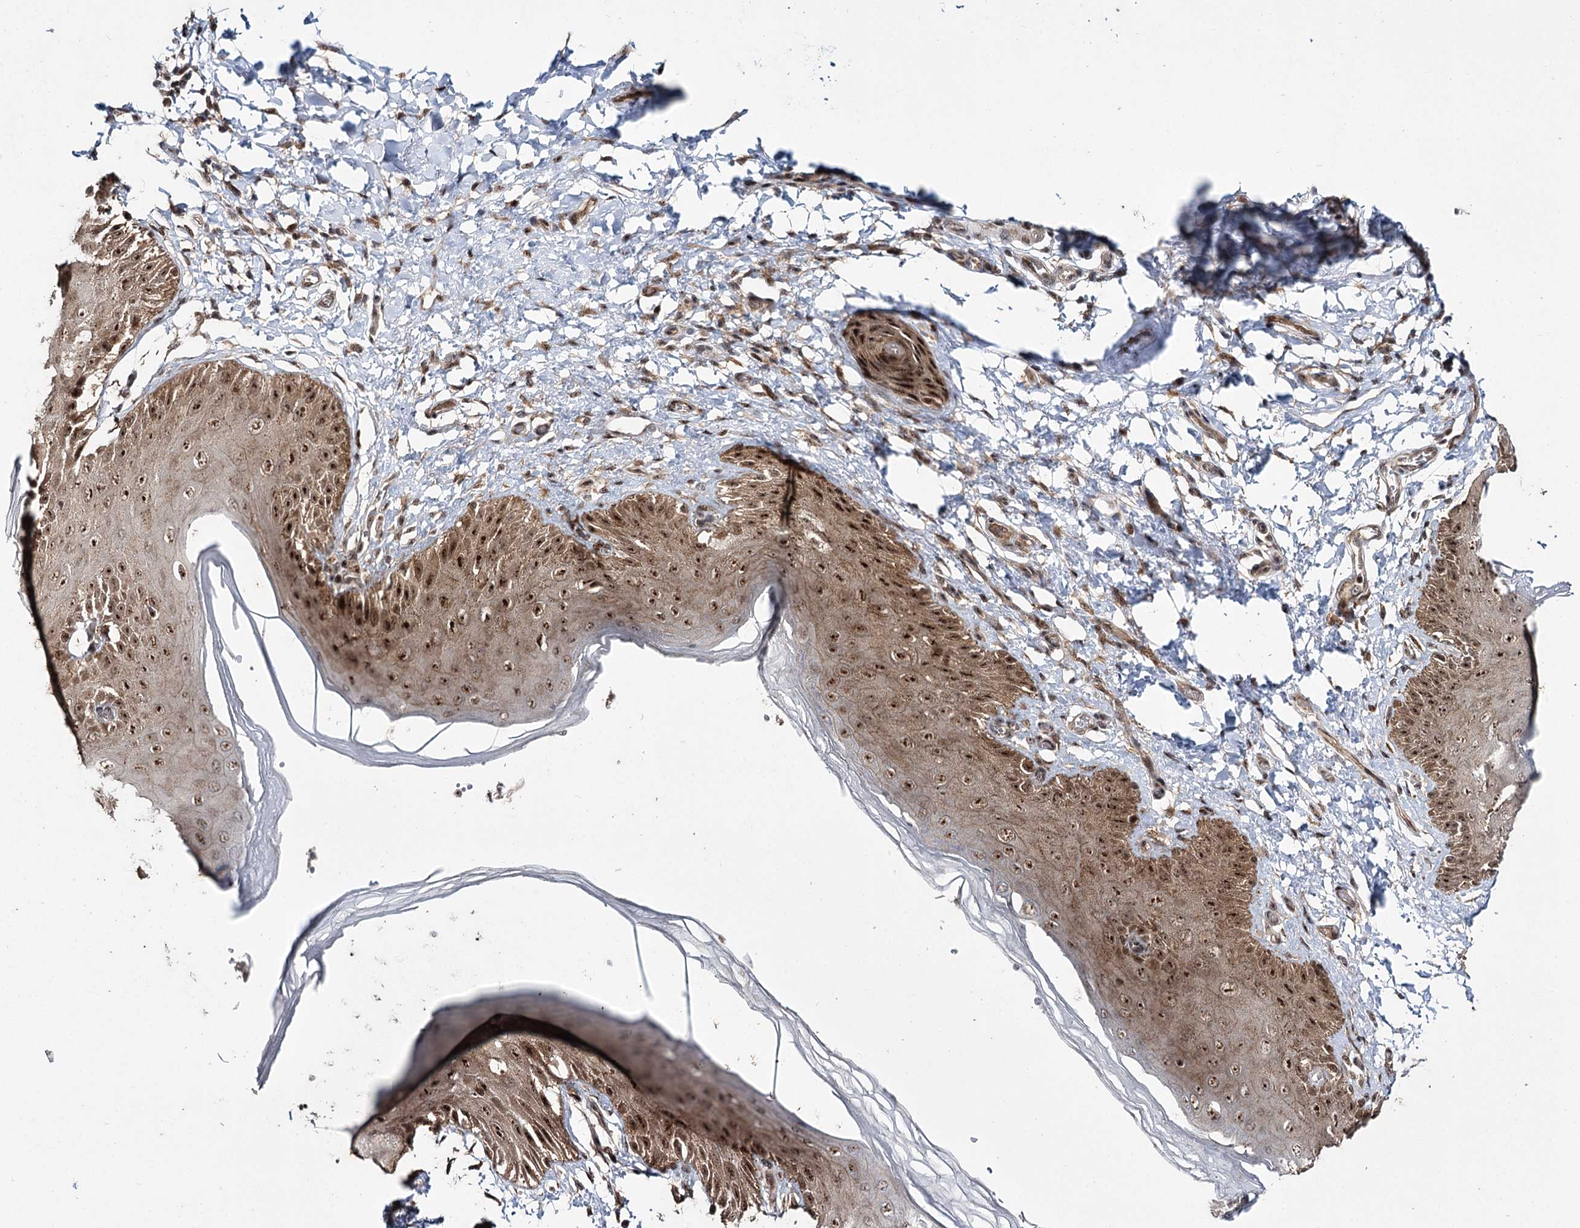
{"staining": {"intensity": "strong", "quantity": ">75%", "location": "cytoplasmic/membranous,nuclear"}, "tissue": "skin", "cell_type": "Epidermal cells", "image_type": "normal", "snomed": [{"axis": "morphology", "description": "Normal tissue, NOS"}, {"axis": "topography", "description": "Anal"}], "caption": "Immunohistochemical staining of unremarkable human skin shows strong cytoplasmic/membranous,nuclear protein staining in about >75% of epidermal cells. The staining was performed using DAB to visualize the protein expression in brown, while the nuclei were stained in blue with hematoxylin (Magnification: 20x).", "gene": "MKNK2", "patient": {"sex": "male", "age": 44}}